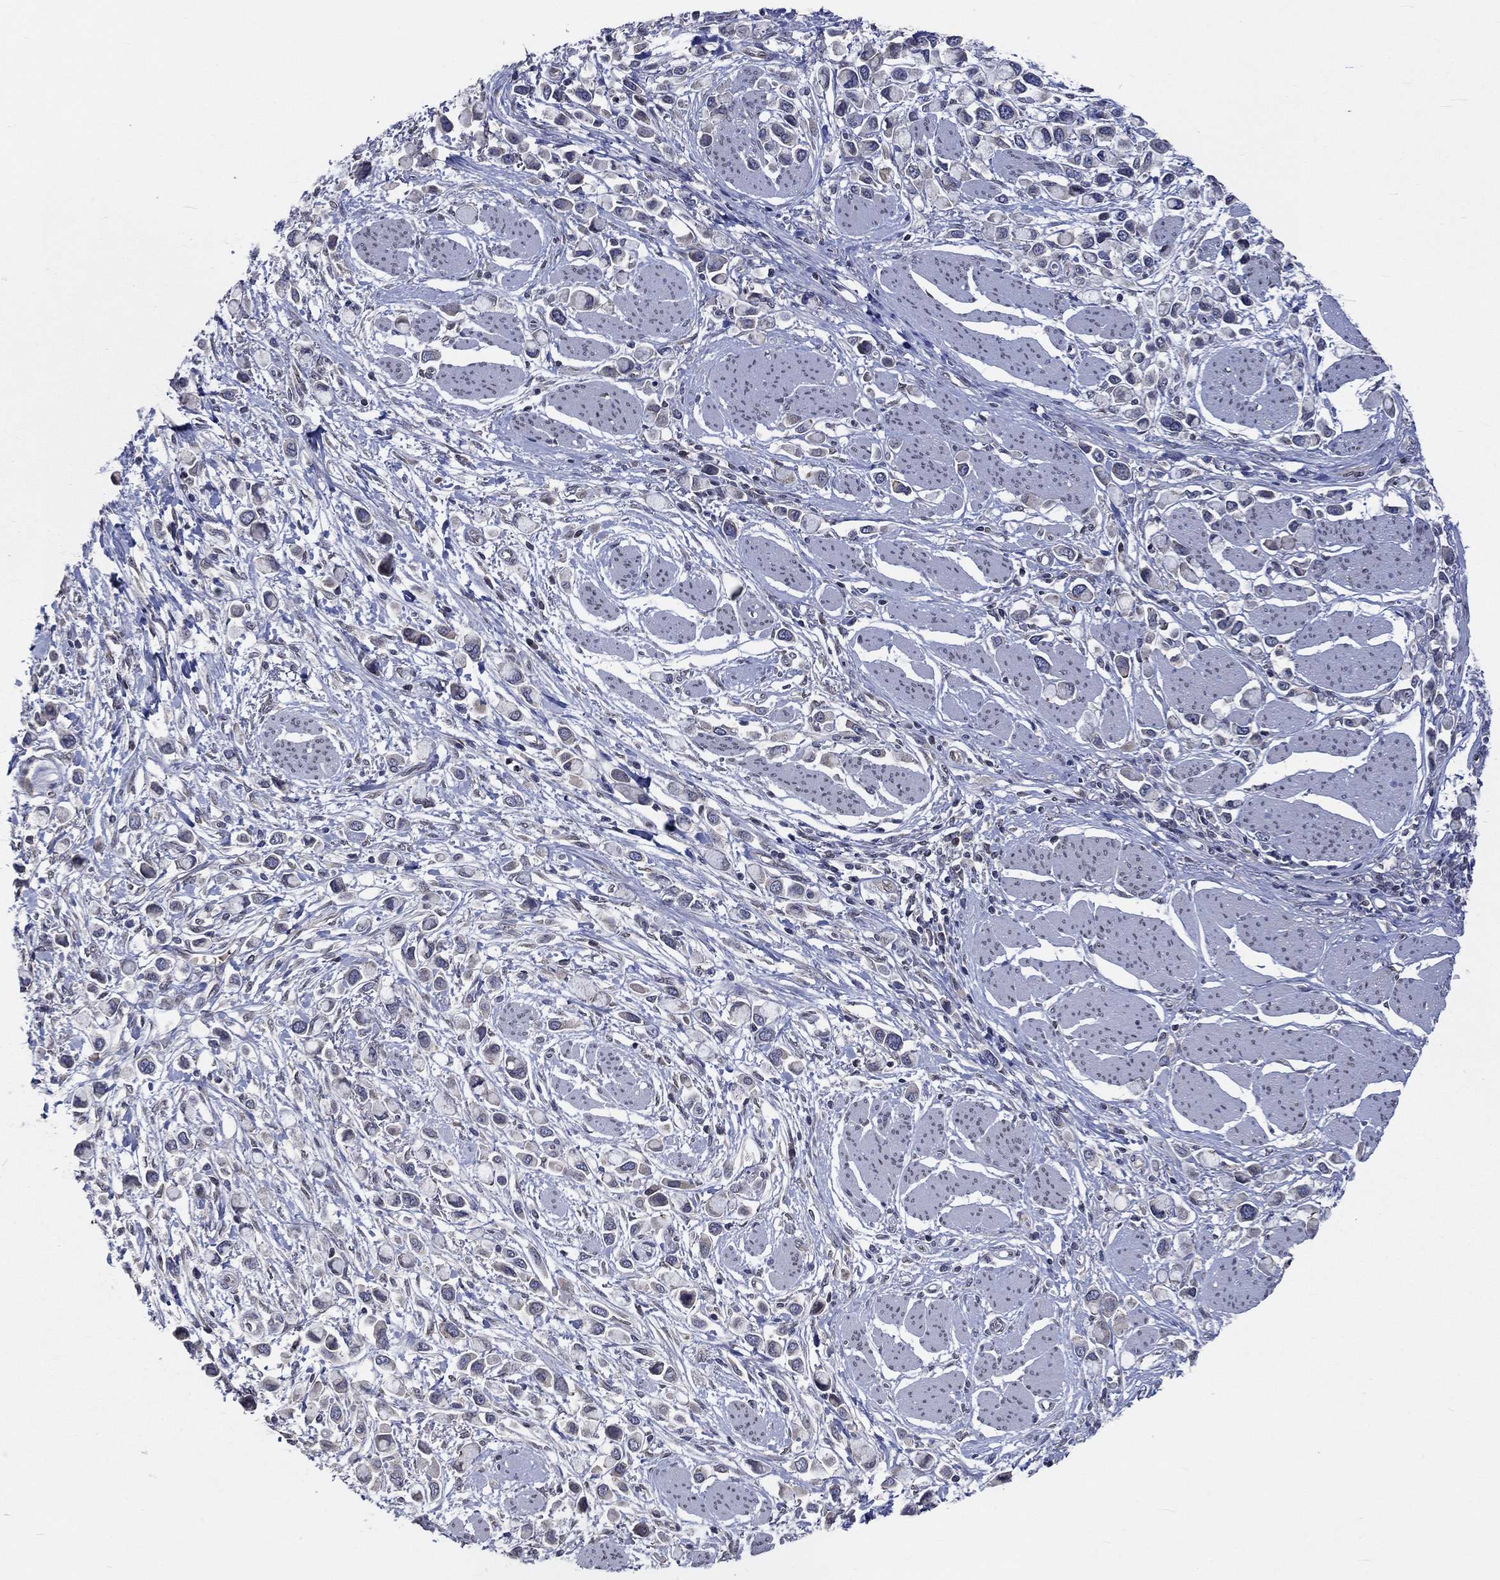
{"staining": {"intensity": "negative", "quantity": "none", "location": "none"}, "tissue": "stomach cancer", "cell_type": "Tumor cells", "image_type": "cancer", "snomed": [{"axis": "morphology", "description": "Adenocarcinoma, NOS"}, {"axis": "topography", "description": "Stomach"}], "caption": "Protein analysis of stomach cancer (adenocarcinoma) displays no significant positivity in tumor cells. (Immunohistochemistry (ihc), brightfield microscopy, high magnification).", "gene": "CETN3", "patient": {"sex": "female", "age": 81}}